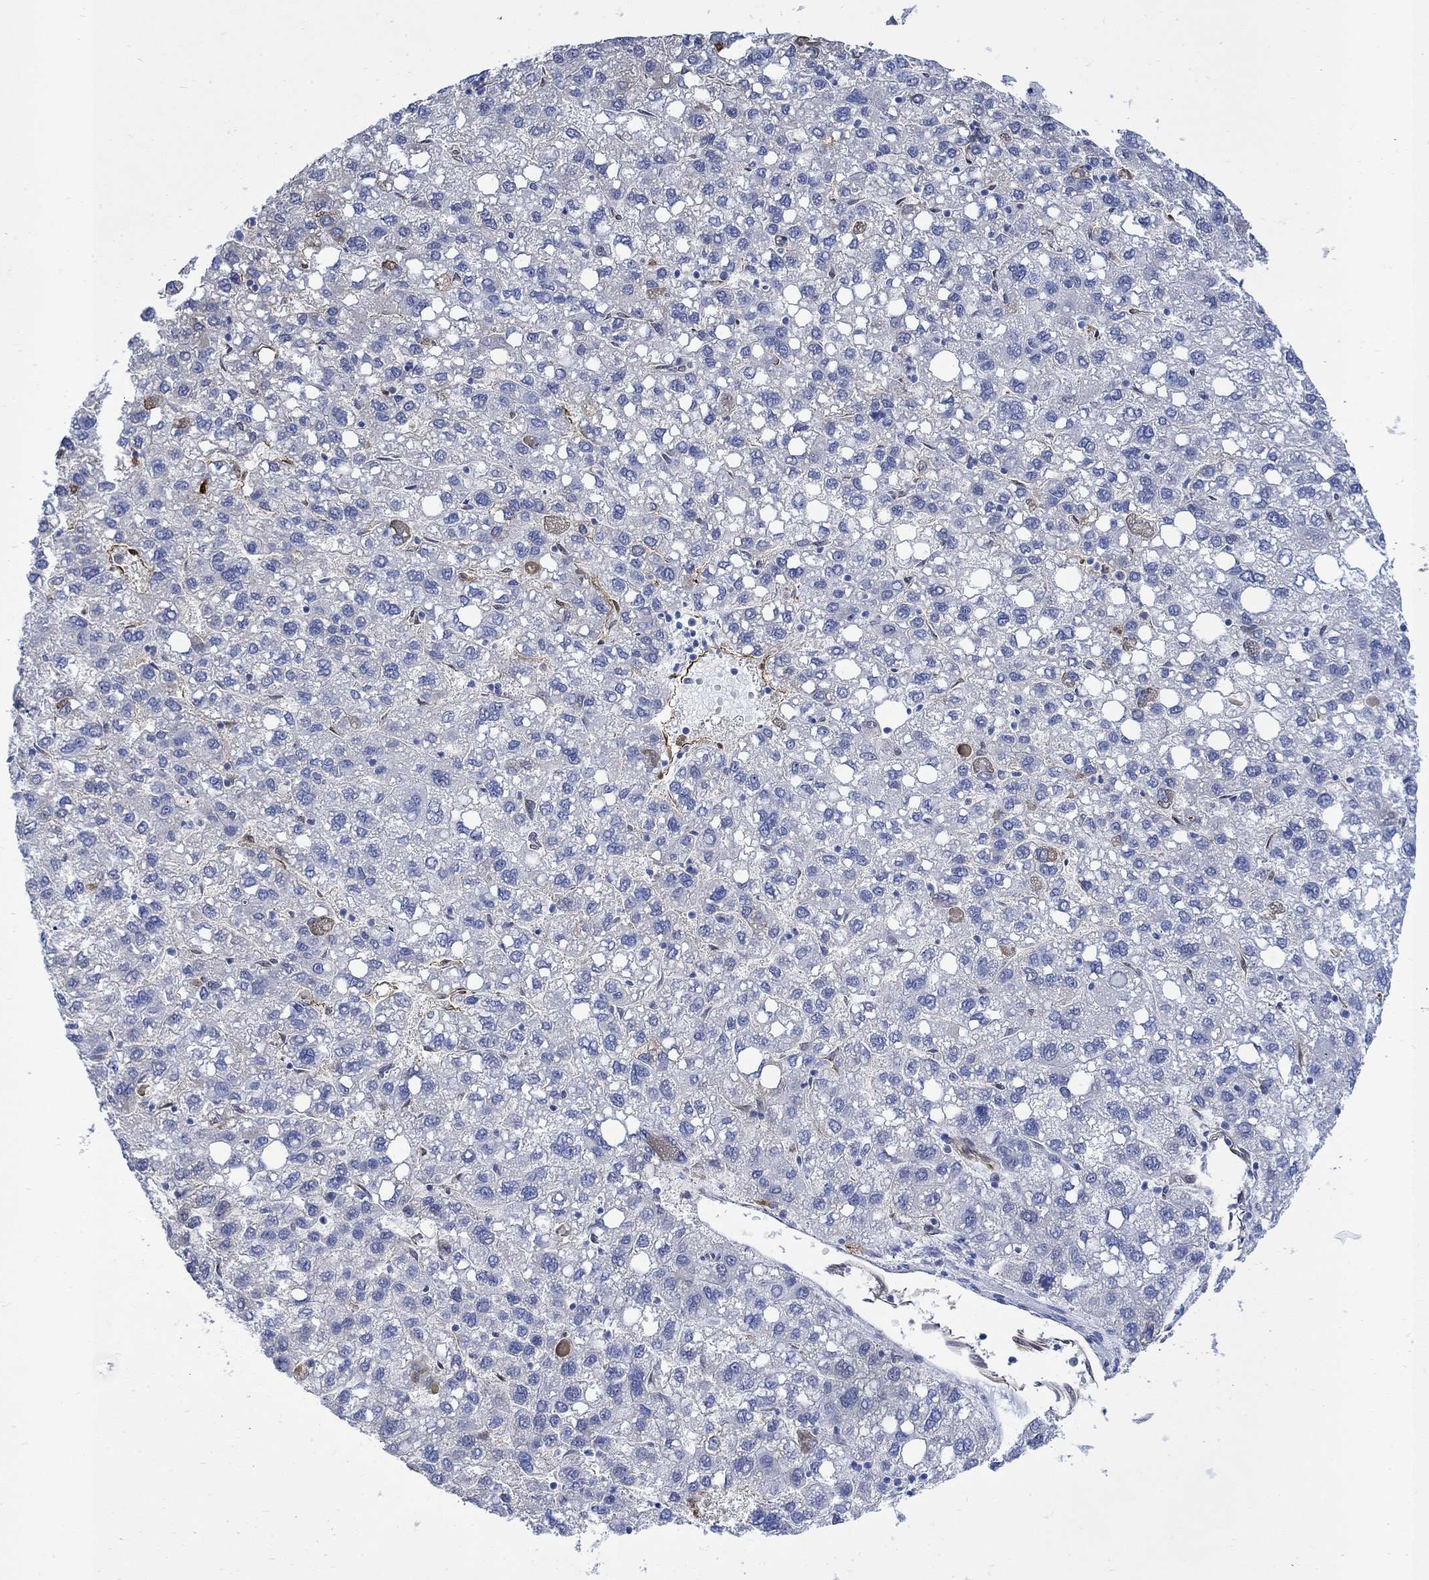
{"staining": {"intensity": "negative", "quantity": "none", "location": "none"}, "tissue": "liver cancer", "cell_type": "Tumor cells", "image_type": "cancer", "snomed": [{"axis": "morphology", "description": "Carcinoma, Hepatocellular, NOS"}, {"axis": "topography", "description": "Liver"}], "caption": "Human liver cancer (hepatocellular carcinoma) stained for a protein using immunohistochemistry (IHC) reveals no positivity in tumor cells.", "gene": "TGM2", "patient": {"sex": "female", "age": 82}}